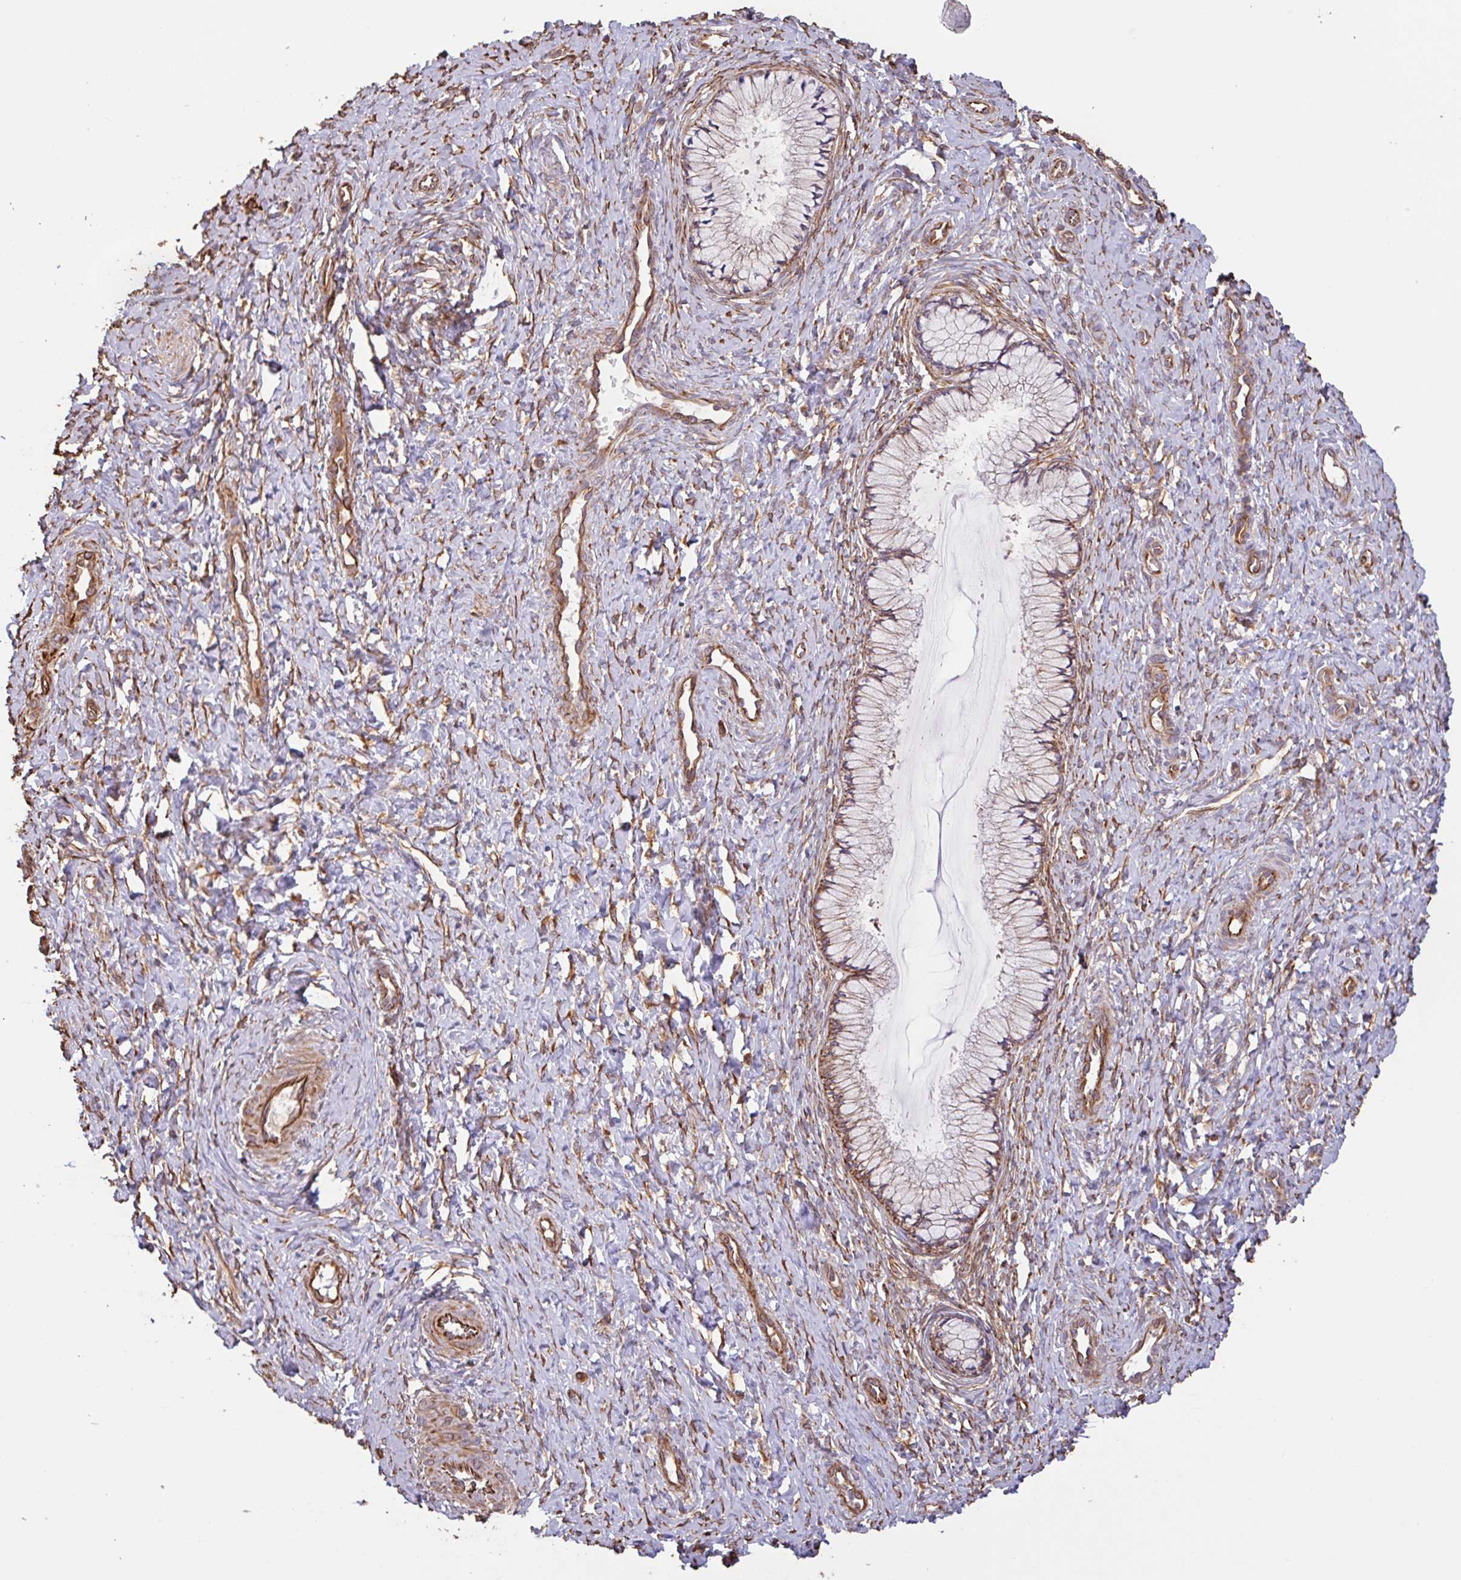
{"staining": {"intensity": "moderate", "quantity": ">75%", "location": "cytoplasmic/membranous"}, "tissue": "cervix", "cell_type": "Glandular cells", "image_type": "normal", "snomed": [{"axis": "morphology", "description": "Normal tissue, NOS"}, {"axis": "topography", "description": "Cervix"}], "caption": "A micrograph showing moderate cytoplasmic/membranous positivity in approximately >75% of glandular cells in normal cervix, as visualized by brown immunohistochemical staining.", "gene": "ZNF790", "patient": {"sex": "female", "age": 37}}